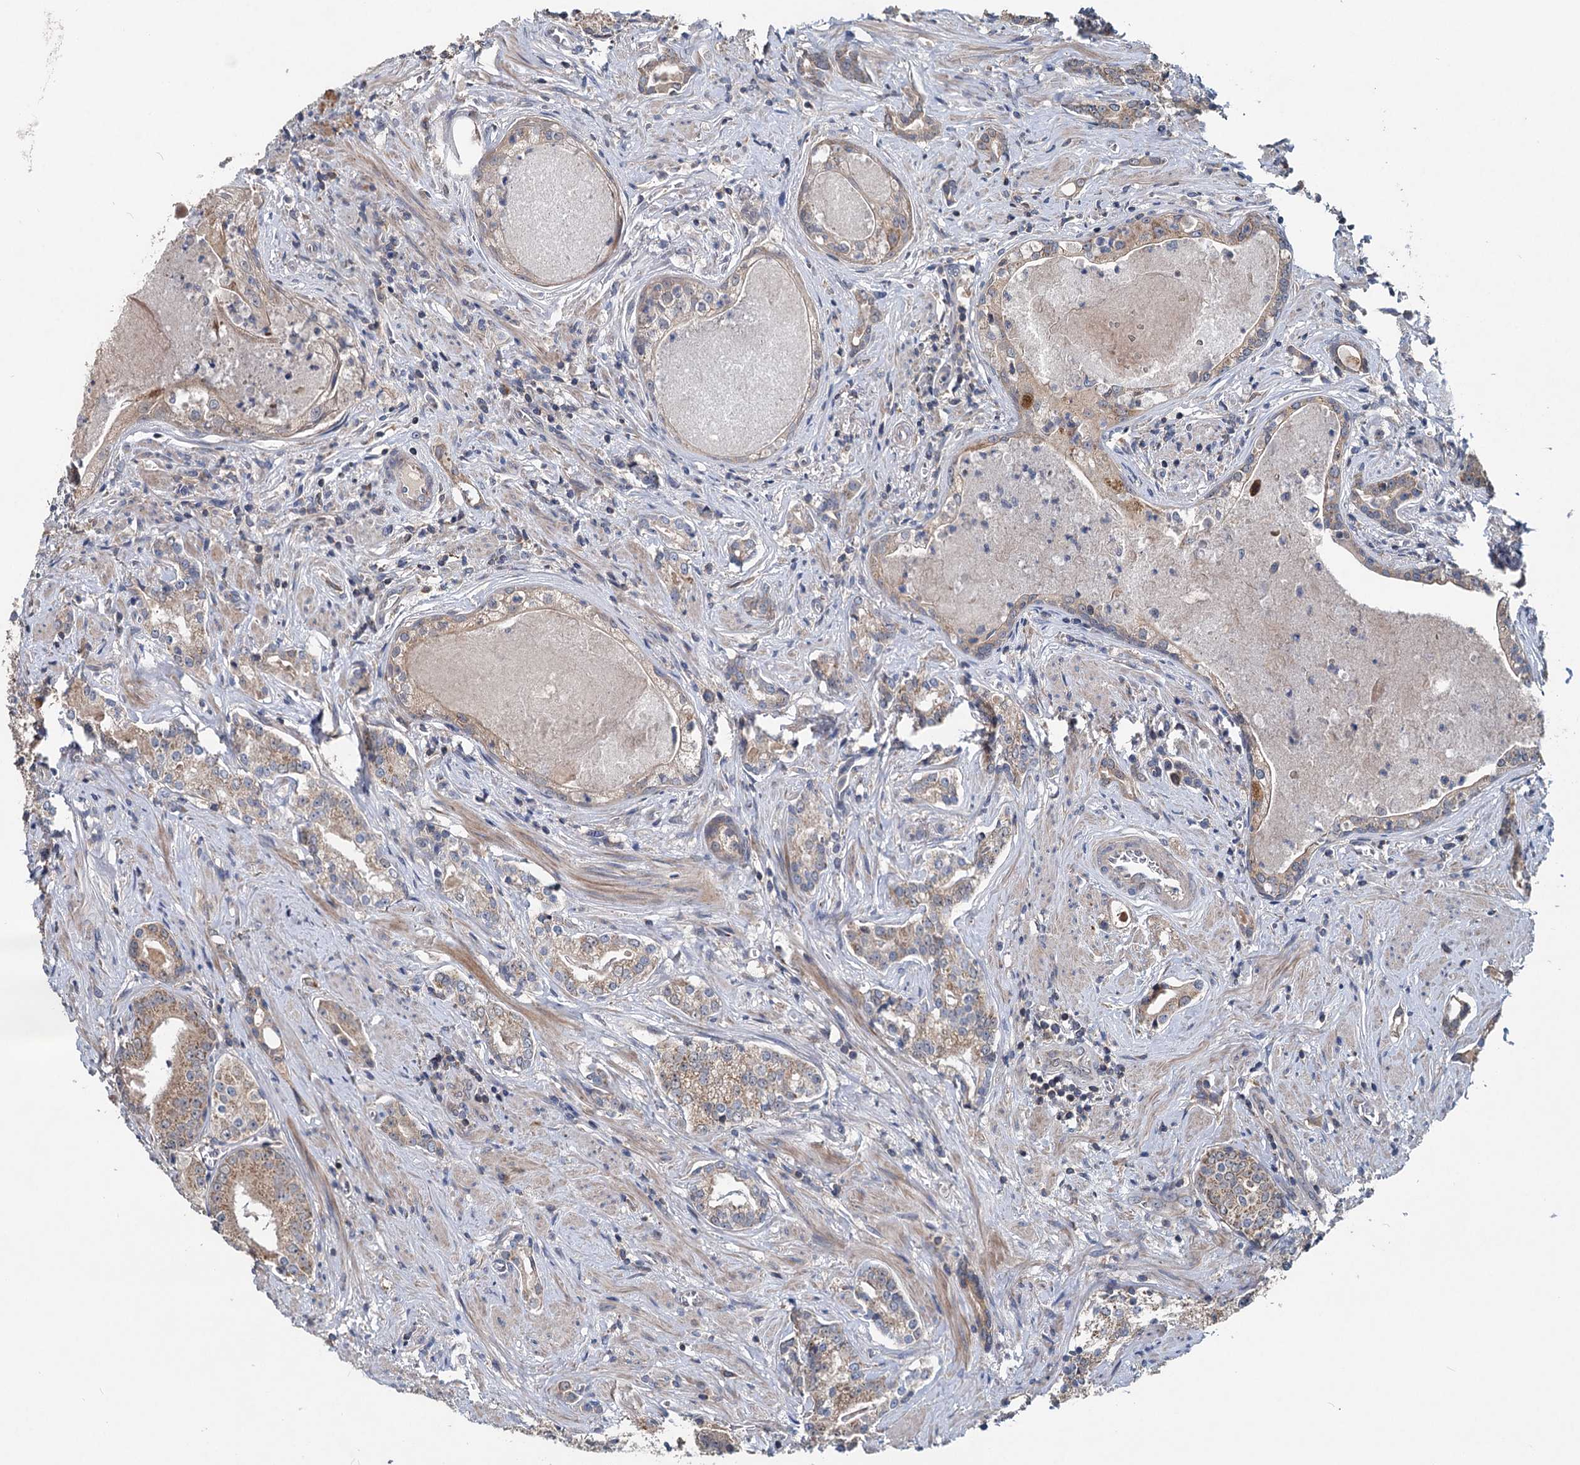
{"staining": {"intensity": "weak", "quantity": "25%-75%", "location": "cytoplasmic/membranous"}, "tissue": "prostate cancer", "cell_type": "Tumor cells", "image_type": "cancer", "snomed": [{"axis": "morphology", "description": "Adenocarcinoma, High grade"}, {"axis": "topography", "description": "Prostate"}], "caption": "This photomicrograph demonstrates immunohistochemistry (IHC) staining of prostate cancer (high-grade adenocarcinoma), with low weak cytoplasmic/membranous positivity in approximately 25%-75% of tumor cells.", "gene": "OTUB1", "patient": {"sex": "male", "age": 58}}